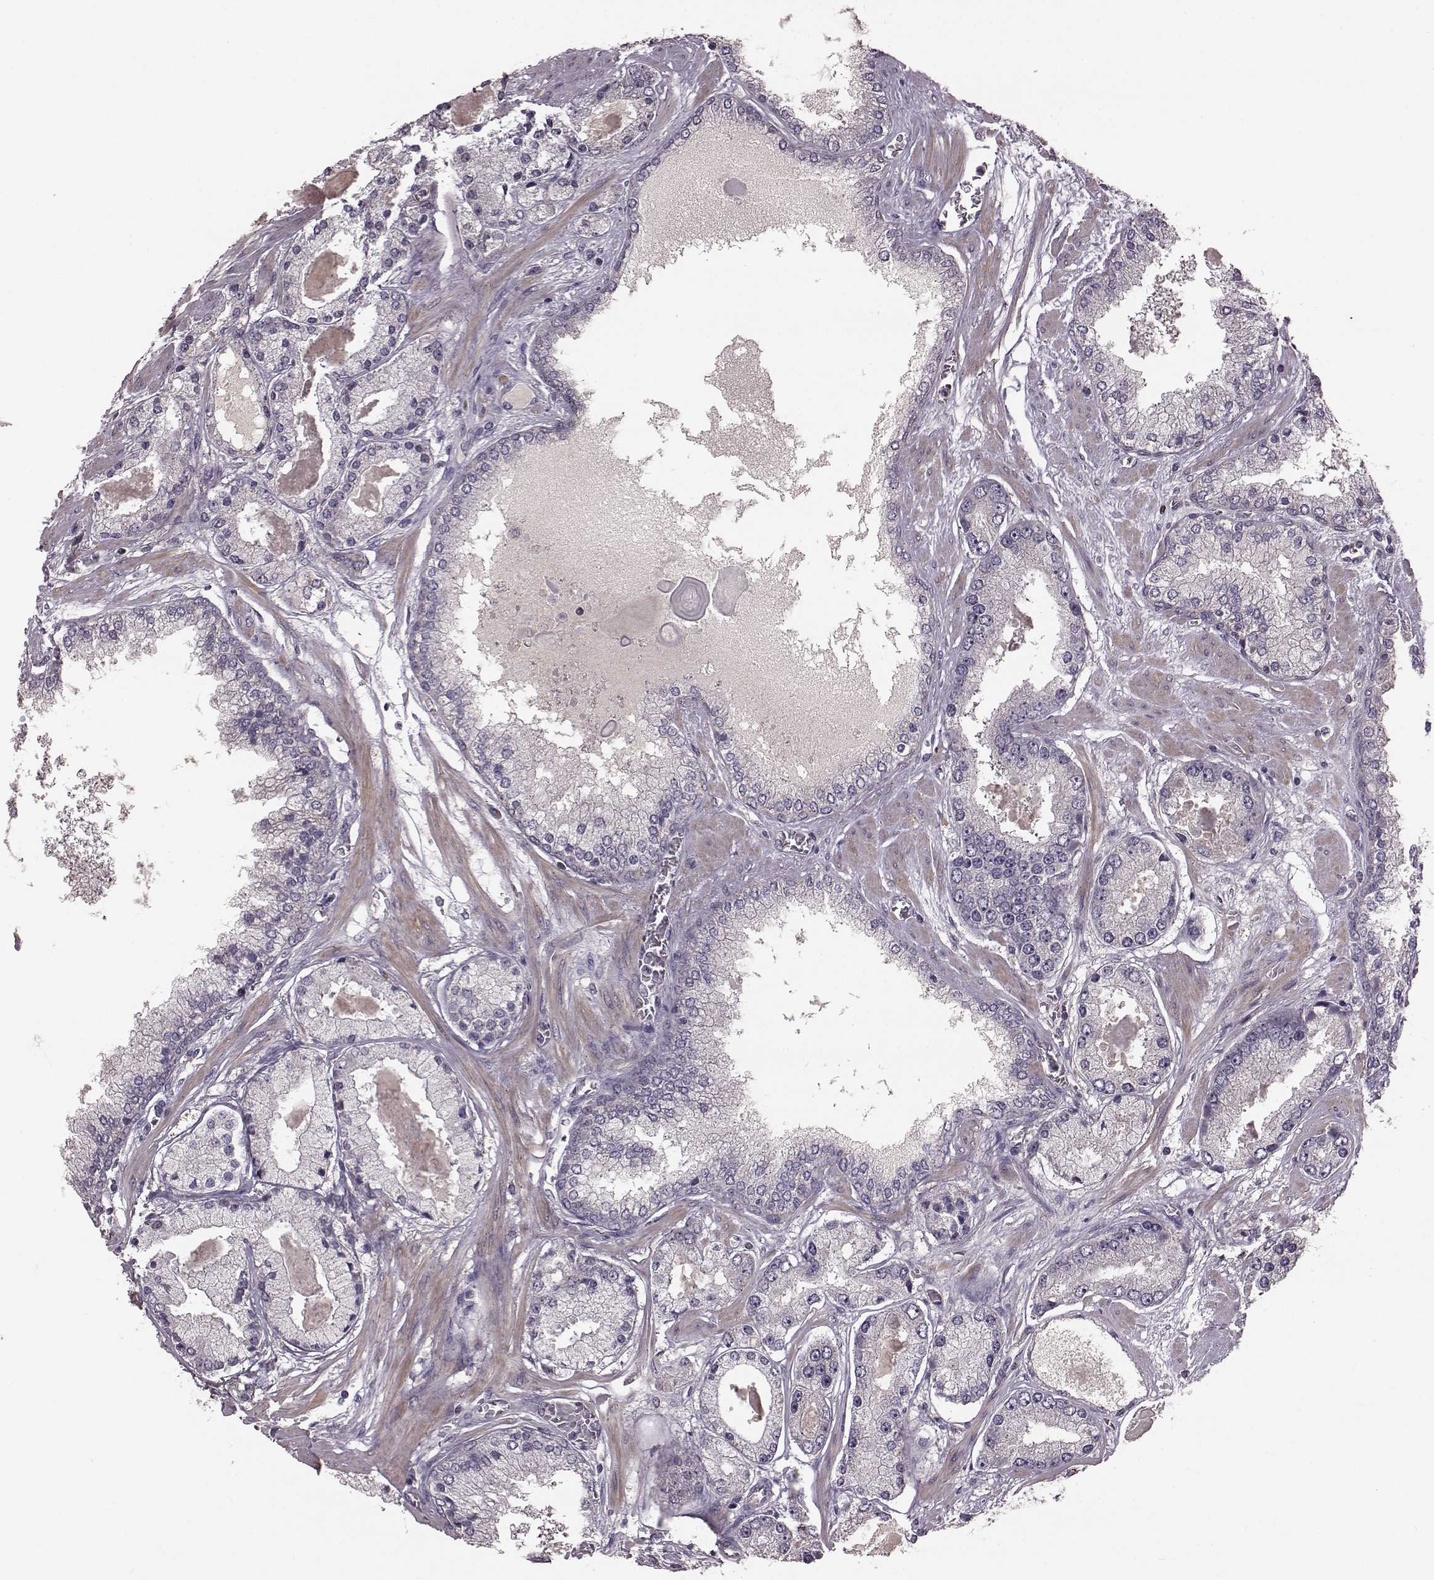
{"staining": {"intensity": "negative", "quantity": "none", "location": "none"}, "tissue": "prostate cancer", "cell_type": "Tumor cells", "image_type": "cancer", "snomed": [{"axis": "morphology", "description": "Adenocarcinoma, High grade"}, {"axis": "topography", "description": "Prostate"}], "caption": "DAB (3,3'-diaminobenzidine) immunohistochemical staining of prostate high-grade adenocarcinoma demonstrates no significant staining in tumor cells.", "gene": "NTF3", "patient": {"sex": "male", "age": 67}}